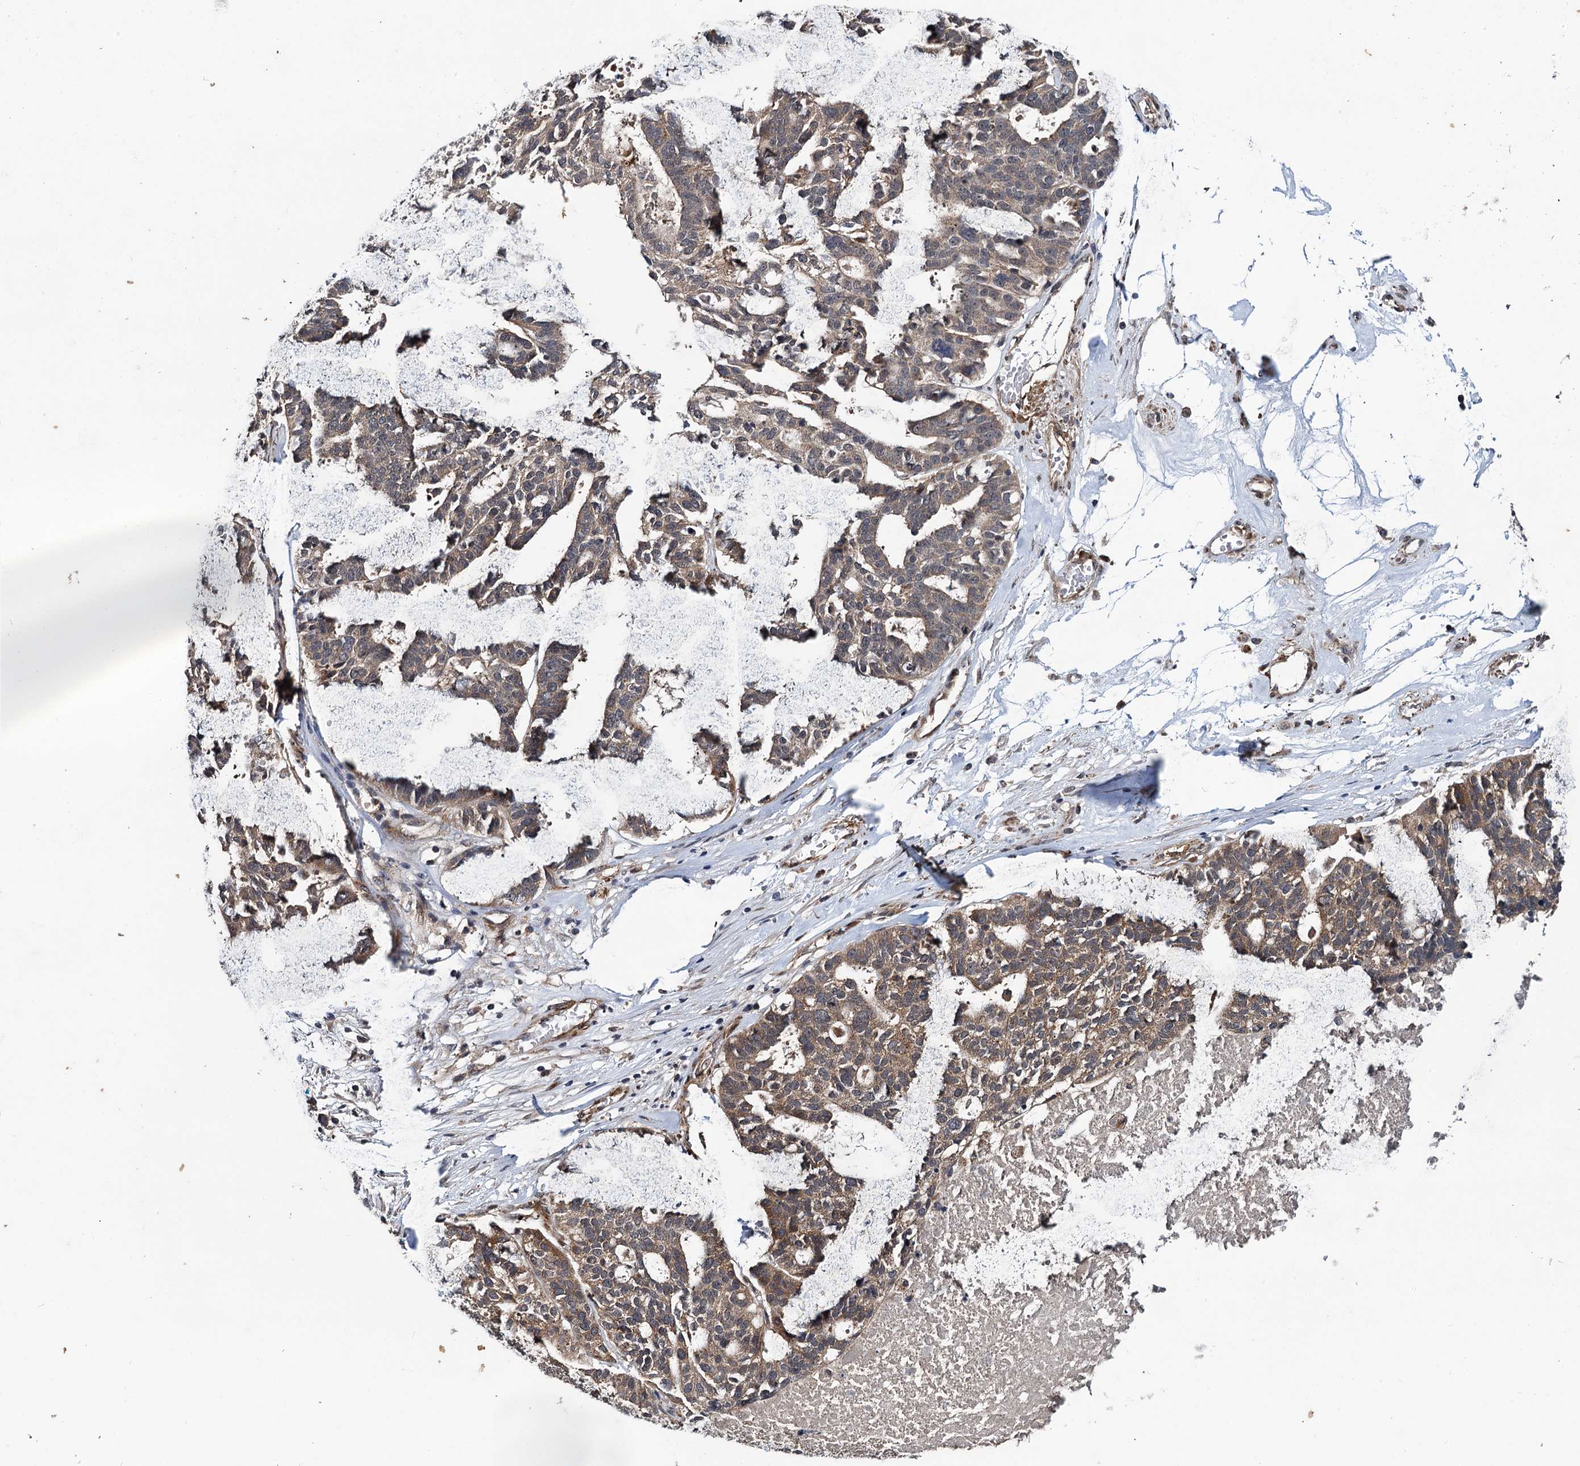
{"staining": {"intensity": "weak", "quantity": ">75%", "location": "cytoplasmic/membranous"}, "tissue": "ovarian cancer", "cell_type": "Tumor cells", "image_type": "cancer", "snomed": [{"axis": "morphology", "description": "Cystadenocarcinoma, serous, NOS"}, {"axis": "topography", "description": "Ovary"}], "caption": "High-magnification brightfield microscopy of ovarian cancer stained with DAB (3,3'-diaminobenzidine) (brown) and counterstained with hematoxylin (blue). tumor cells exhibit weak cytoplasmic/membranous expression is present in about>75% of cells.", "gene": "ARHGAP42", "patient": {"sex": "female", "age": 59}}